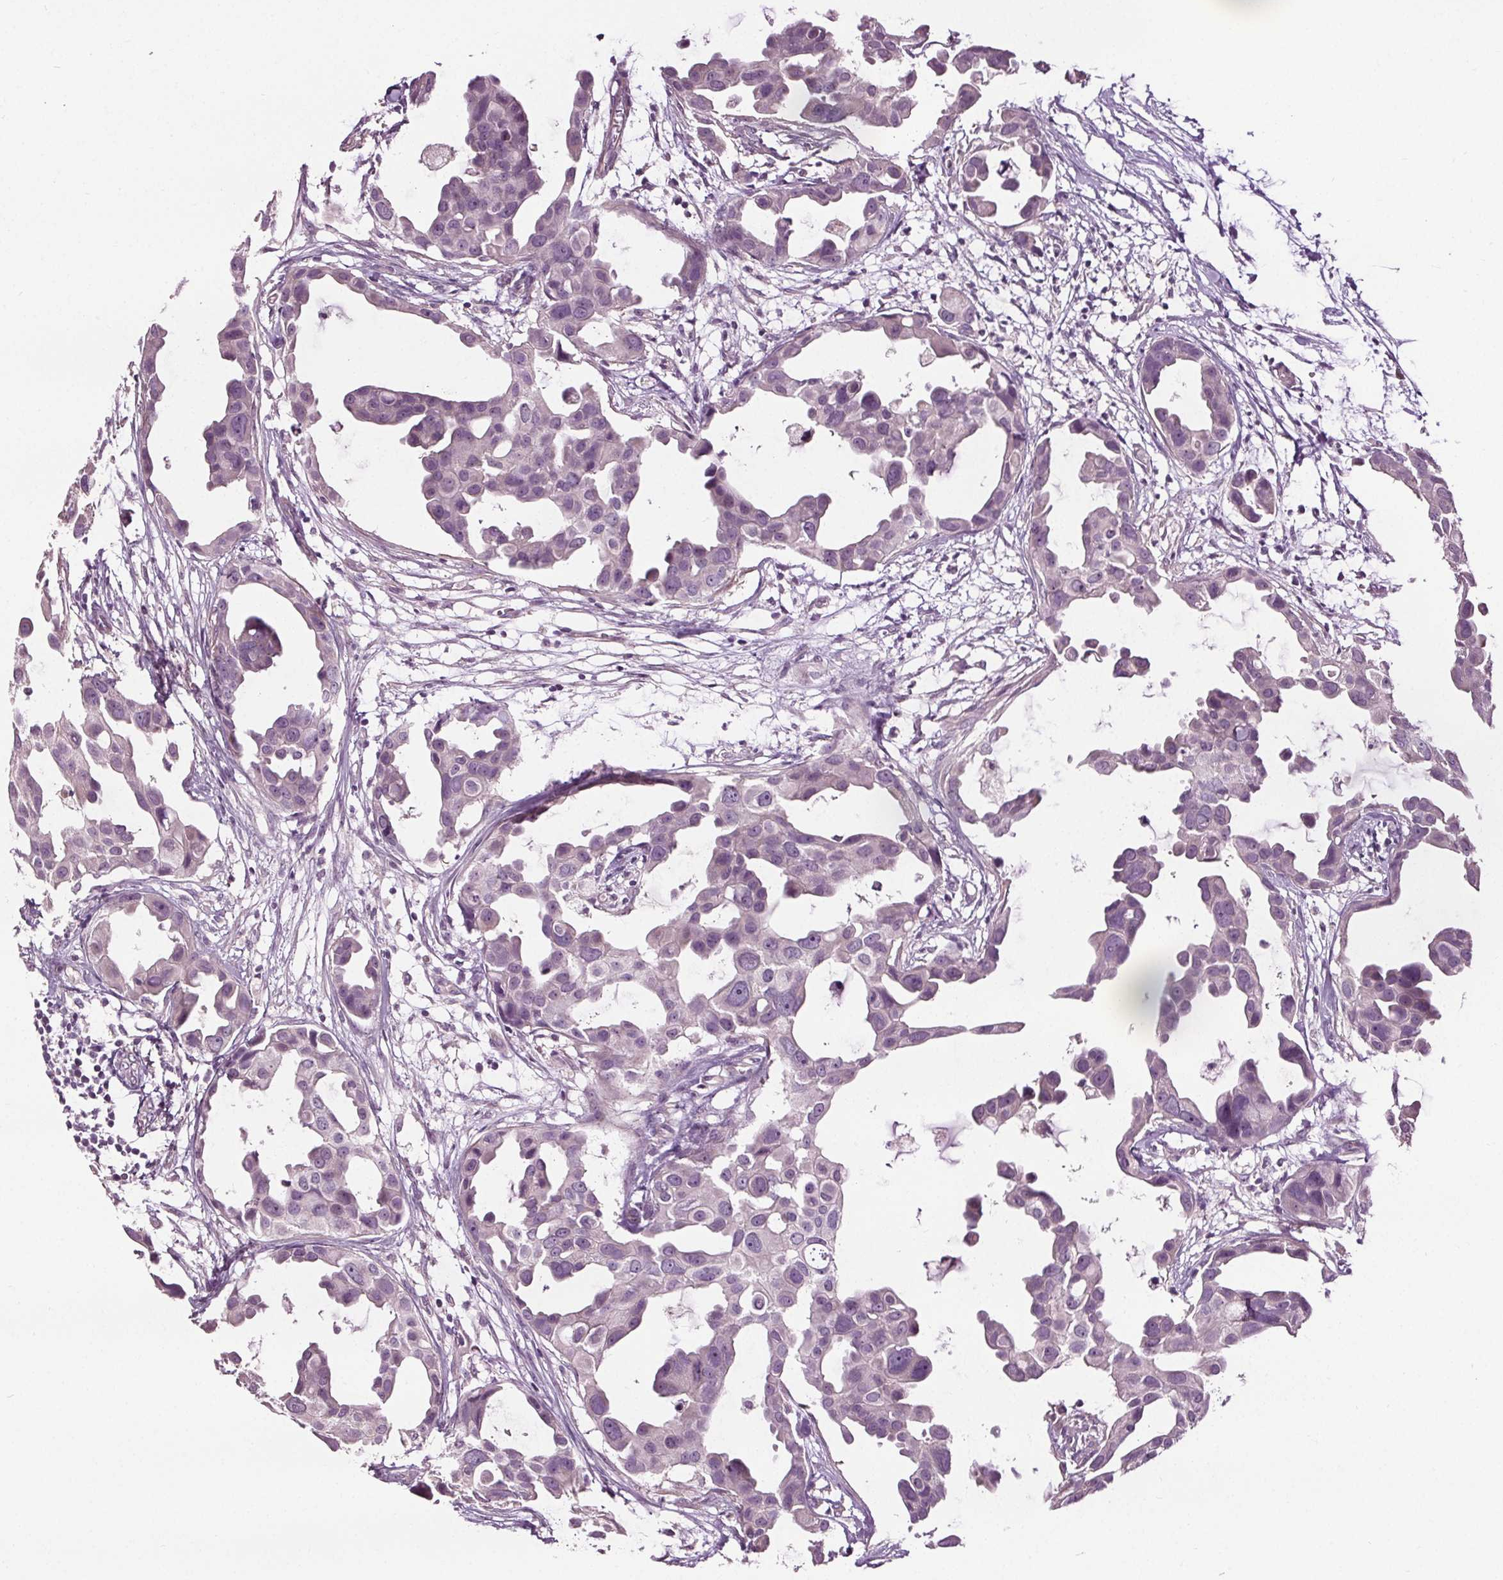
{"staining": {"intensity": "negative", "quantity": "none", "location": "none"}, "tissue": "breast cancer", "cell_type": "Tumor cells", "image_type": "cancer", "snomed": [{"axis": "morphology", "description": "Duct carcinoma"}, {"axis": "topography", "description": "Breast"}], "caption": "Immunohistochemistry of human breast cancer (invasive ductal carcinoma) exhibits no expression in tumor cells.", "gene": "RASA1", "patient": {"sex": "female", "age": 38}}